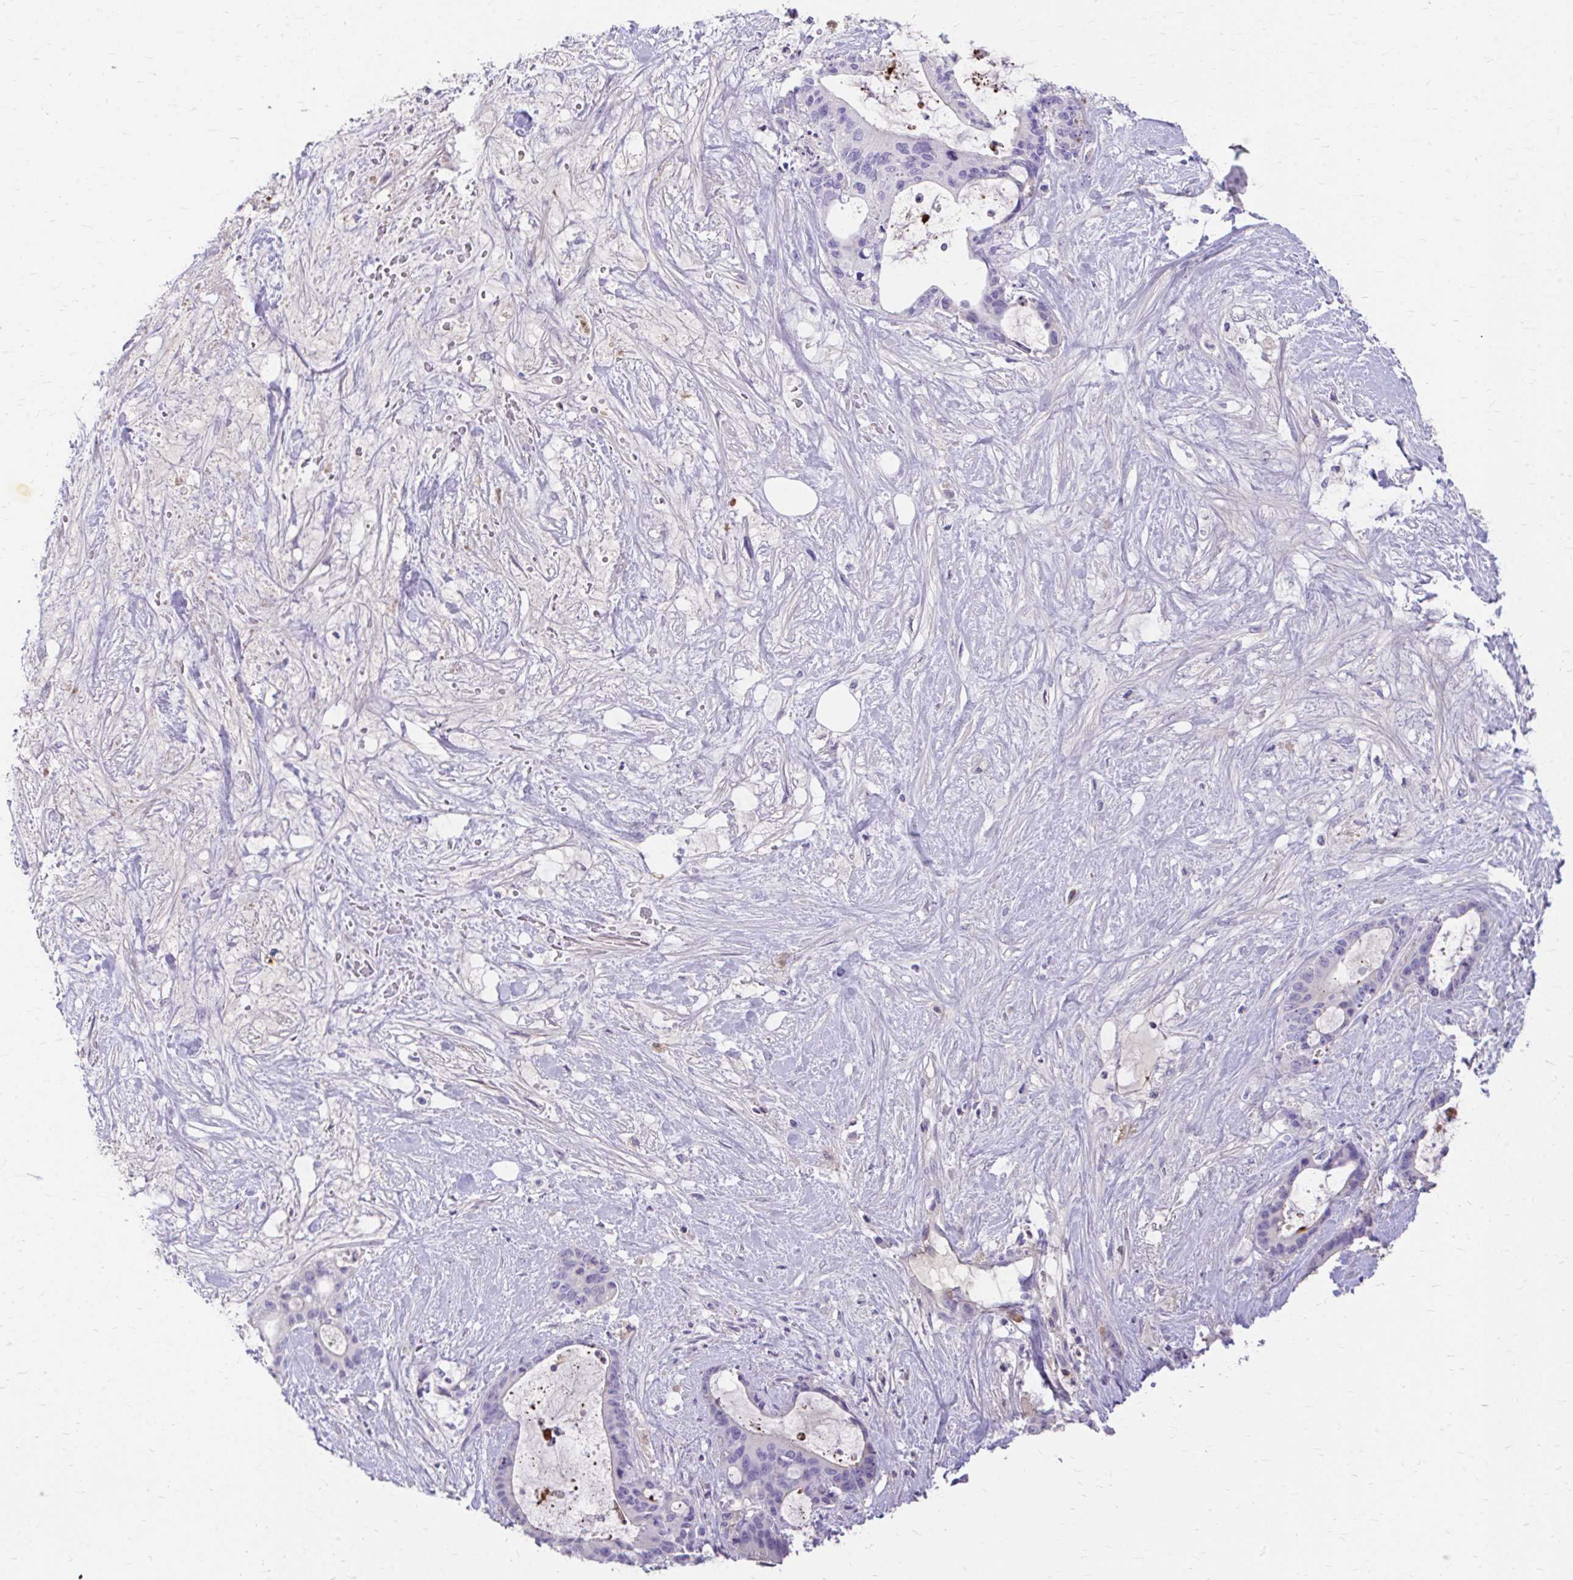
{"staining": {"intensity": "negative", "quantity": "none", "location": "none"}, "tissue": "liver cancer", "cell_type": "Tumor cells", "image_type": "cancer", "snomed": [{"axis": "morphology", "description": "Normal tissue, NOS"}, {"axis": "morphology", "description": "Cholangiocarcinoma"}, {"axis": "topography", "description": "Liver"}, {"axis": "topography", "description": "Peripheral nerve tissue"}], "caption": "Liver cancer (cholangiocarcinoma) stained for a protein using immunohistochemistry (IHC) displays no positivity tumor cells.", "gene": "CFH", "patient": {"sex": "female", "age": 73}}